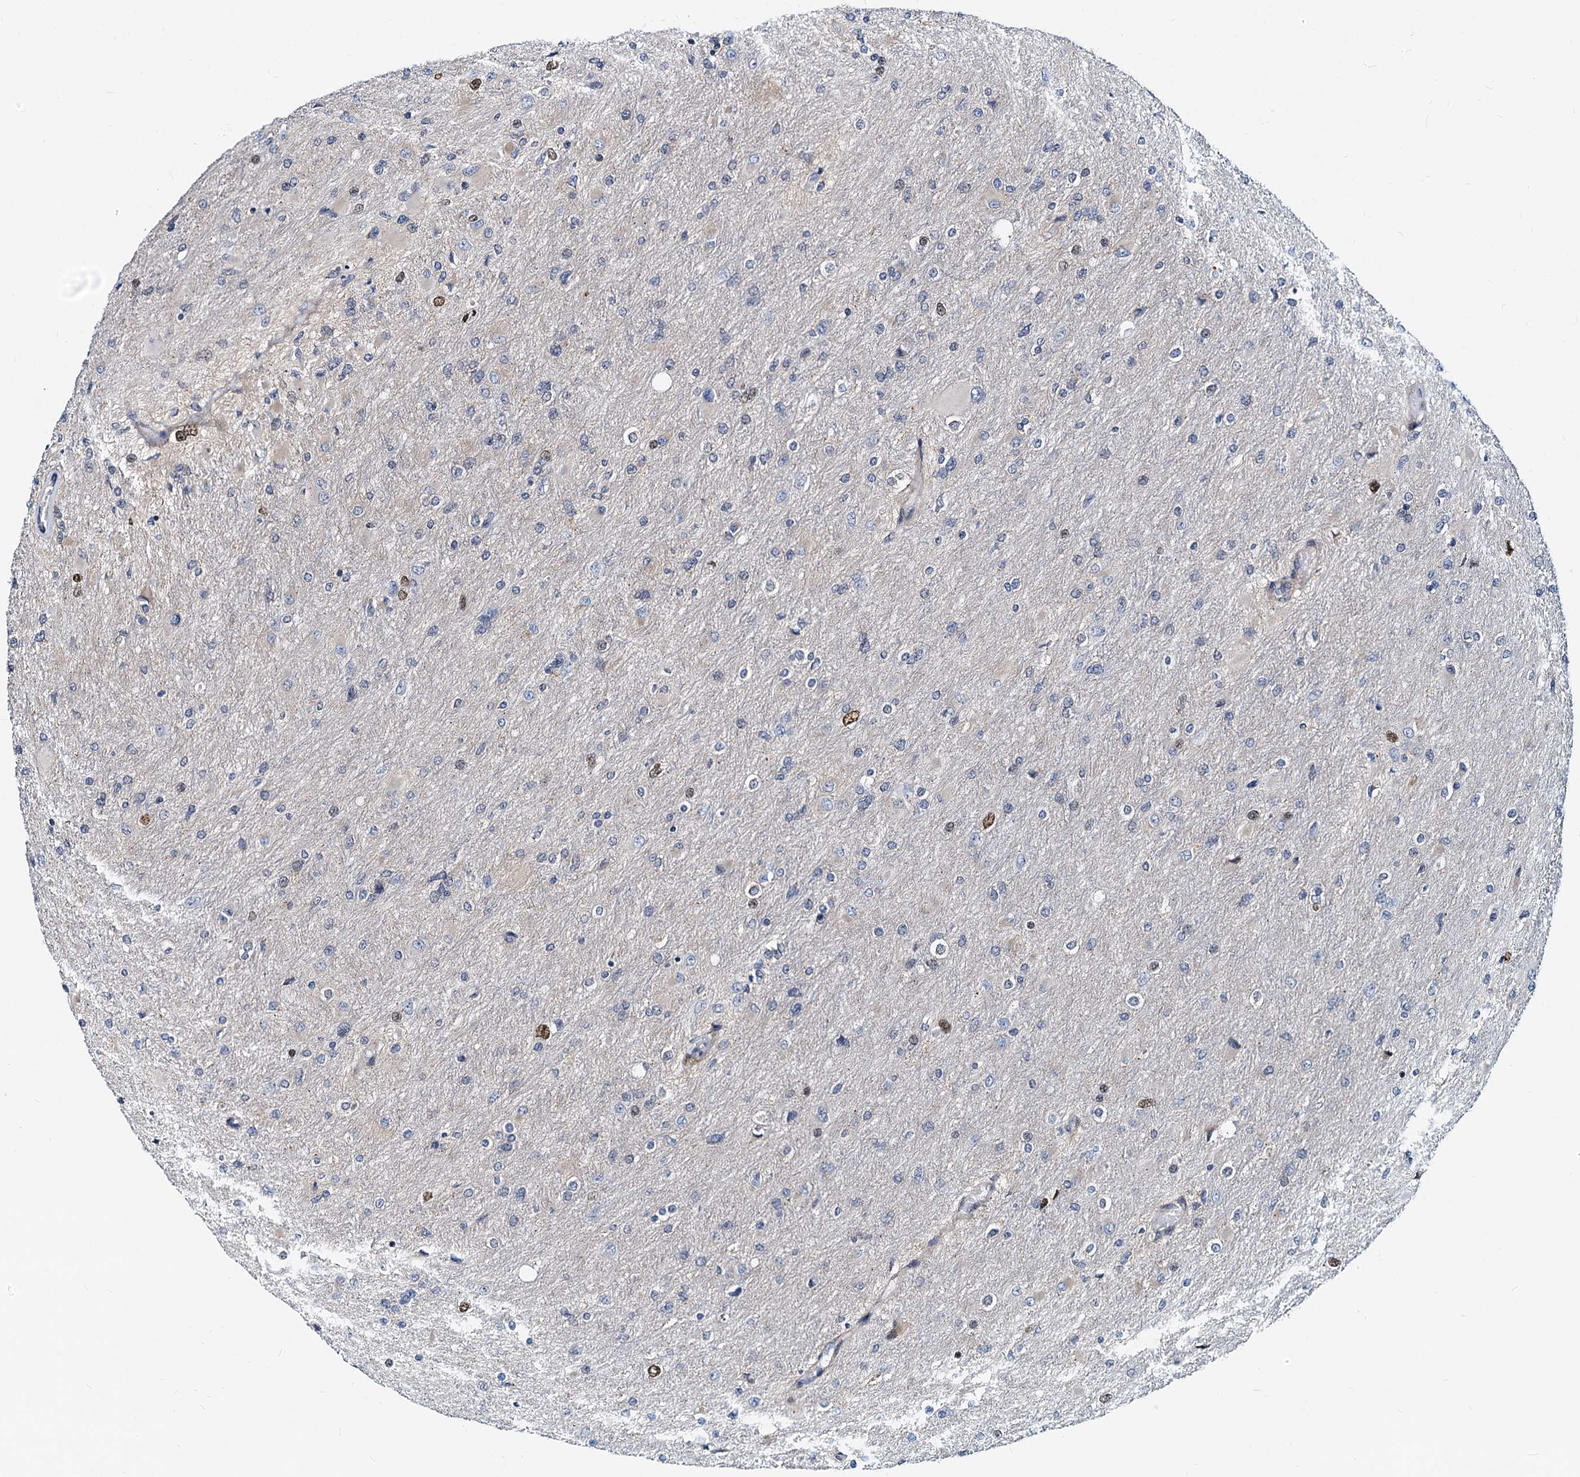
{"staining": {"intensity": "moderate", "quantity": "<25%", "location": "nuclear"}, "tissue": "glioma", "cell_type": "Tumor cells", "image_type": "cancer", "snomed": [{"axis": "morphology", "description": "Glioma, malignant, High grade"}, {"axis": "topography", "description": "Cerebral cortex"}], "caption": "This histopathology image reveals glioma stained with IHC to label a protein in brown. The nuclear of tumor cells show moderate positivity for the protein. Nuclei are counter-stained blue.", "gene": "PTGES3", "patient": {"sex": "female", "age": 36}}